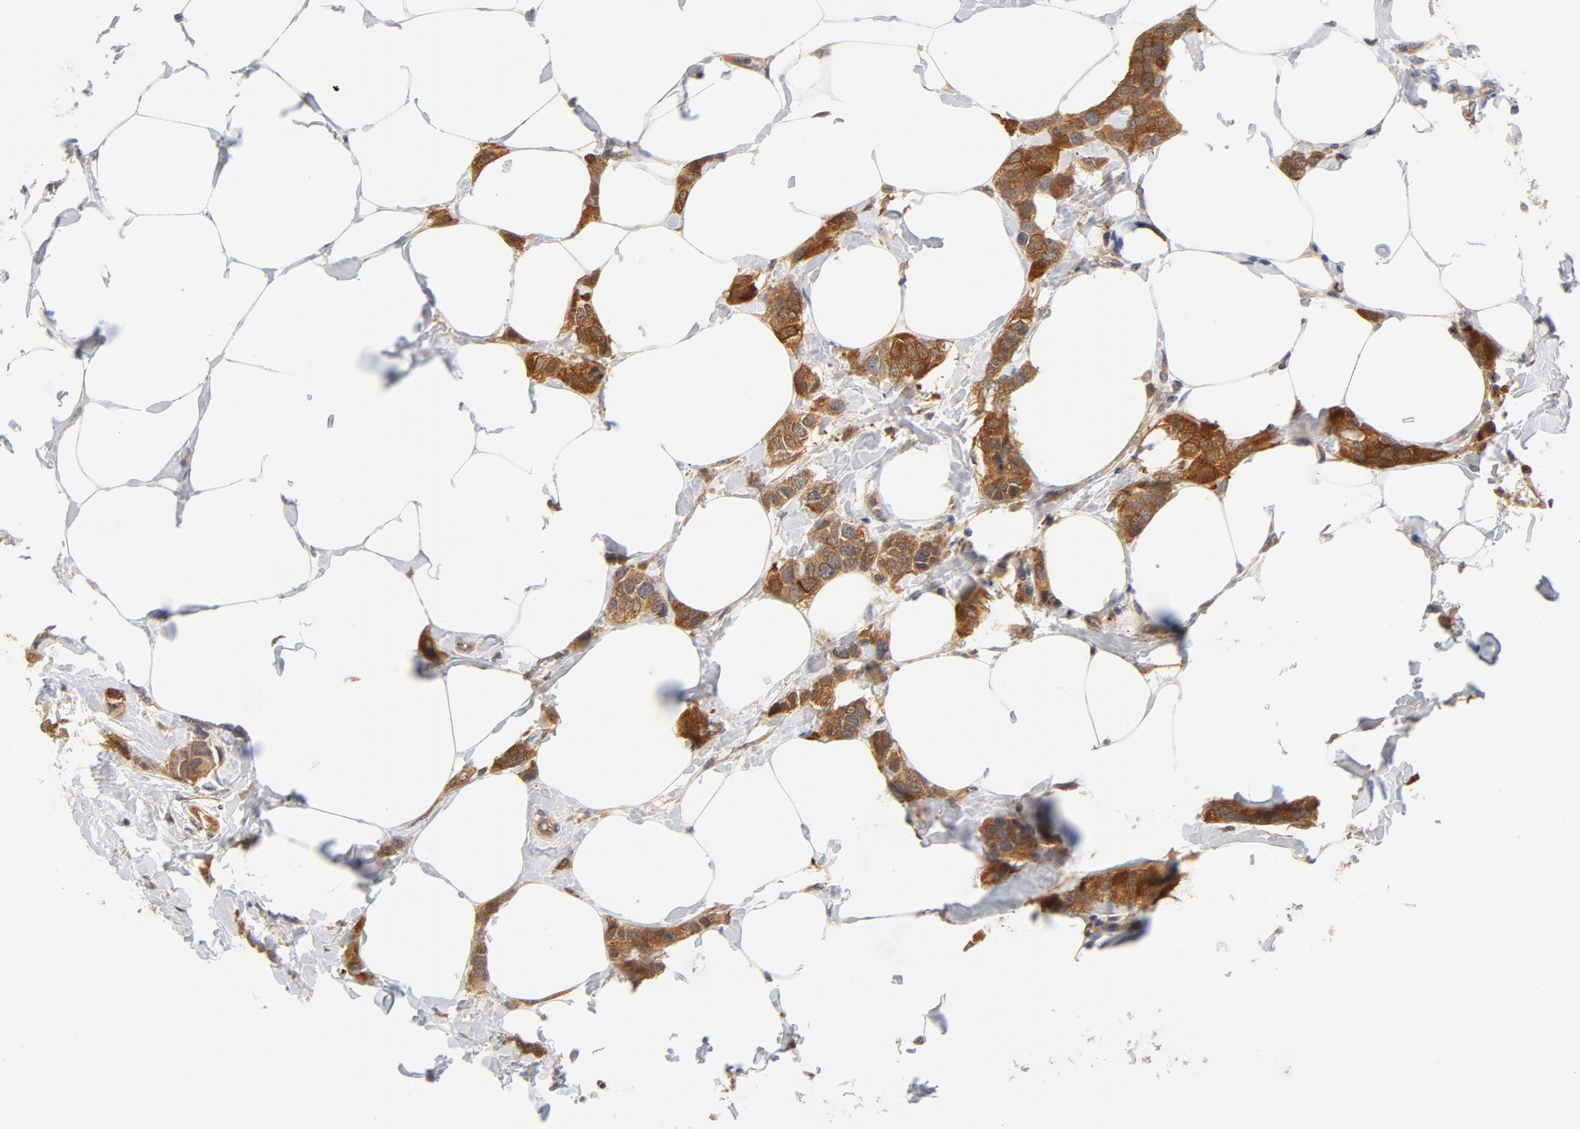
{"staining": {"intensity": "moderate", "quantity": ">75%", "location": "cytoplasmic/membranous"}, "tissue": "breast cancer", "cell_type": "Tumor cells", "image_type": "cancer", "snomed": [{"axis": "morphology", "description": "Normal tissue, NOS"}, {"axis": "morphology", "description": "Duct carcinoma"}, {"axis": "topography", "description": "Breast"}], "caption": "Immunohistochemical staining of human invasive ductal carcinoma (breast) reveals moderate cytoplasmic/membranous protein expression in approximately >75% of tumor cells. The protein is shown in brown color, while the nuclei are stained blue.", "gene": "ASMTL", "patient": {"sex": "female", "age": 50}}